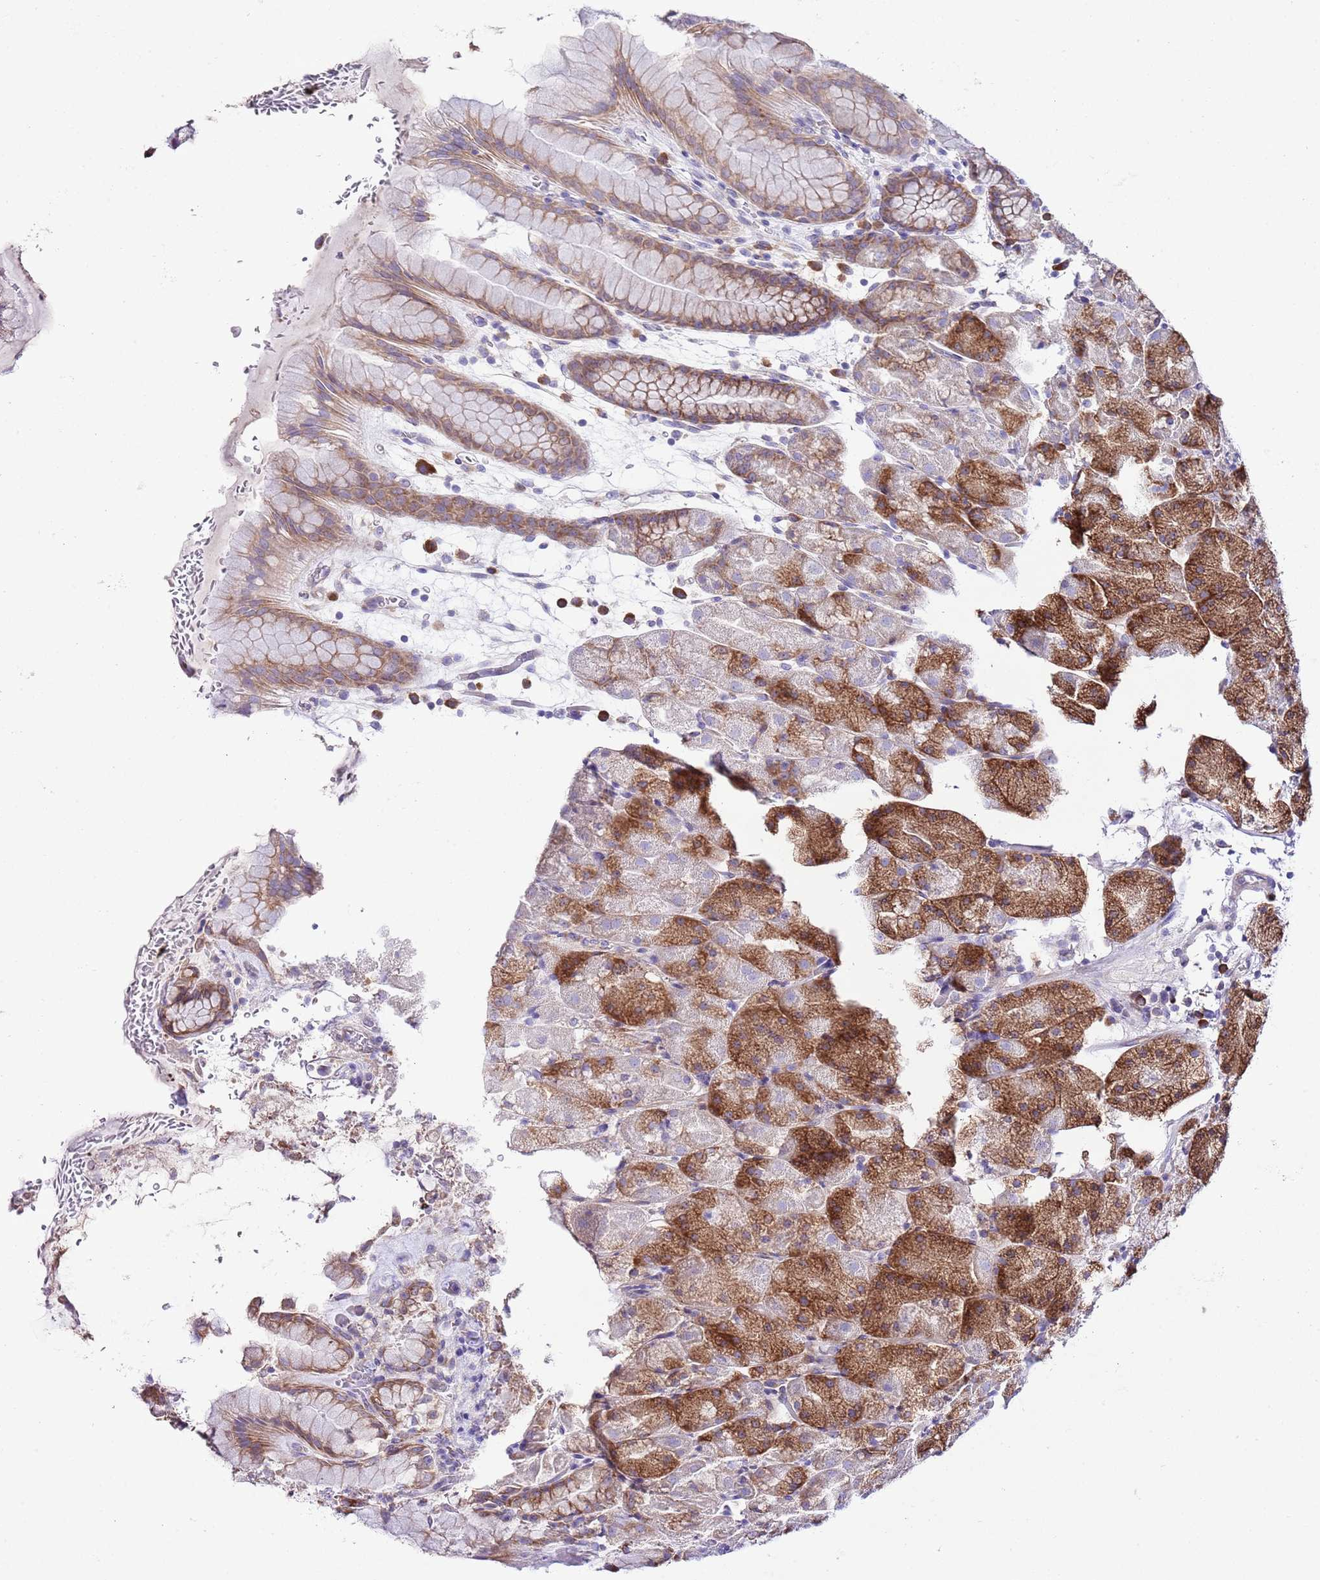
{"staining": {"intensity": "strong", "quantity": "25%-75%", "location": "cytoplasmic/membranous"}, "tissue": "stomach", "cell_type": "Glandular cells", "image_type": "normal", "snomed": [{"axis": "morphology", "description": "Normal tissue, NOS"}, {"axis": "topography", "description": "Stomach, upper"}, {"axis": "topography", "description": "Stomach, lower"}], "caption": "High-magnification brightfield microscopy of benign stomach stained with DAB (brown) and counterstained with hematoxylin (blue). glandular cells exhibit strong cytoplasmic/membranous staining is seen in approximately25%-75% of cells. (brown staining indicates protein expression, while blue staining denotes nuclei).", "gene": "RPS10", "patient": {"sex": "male", "age": 67}}